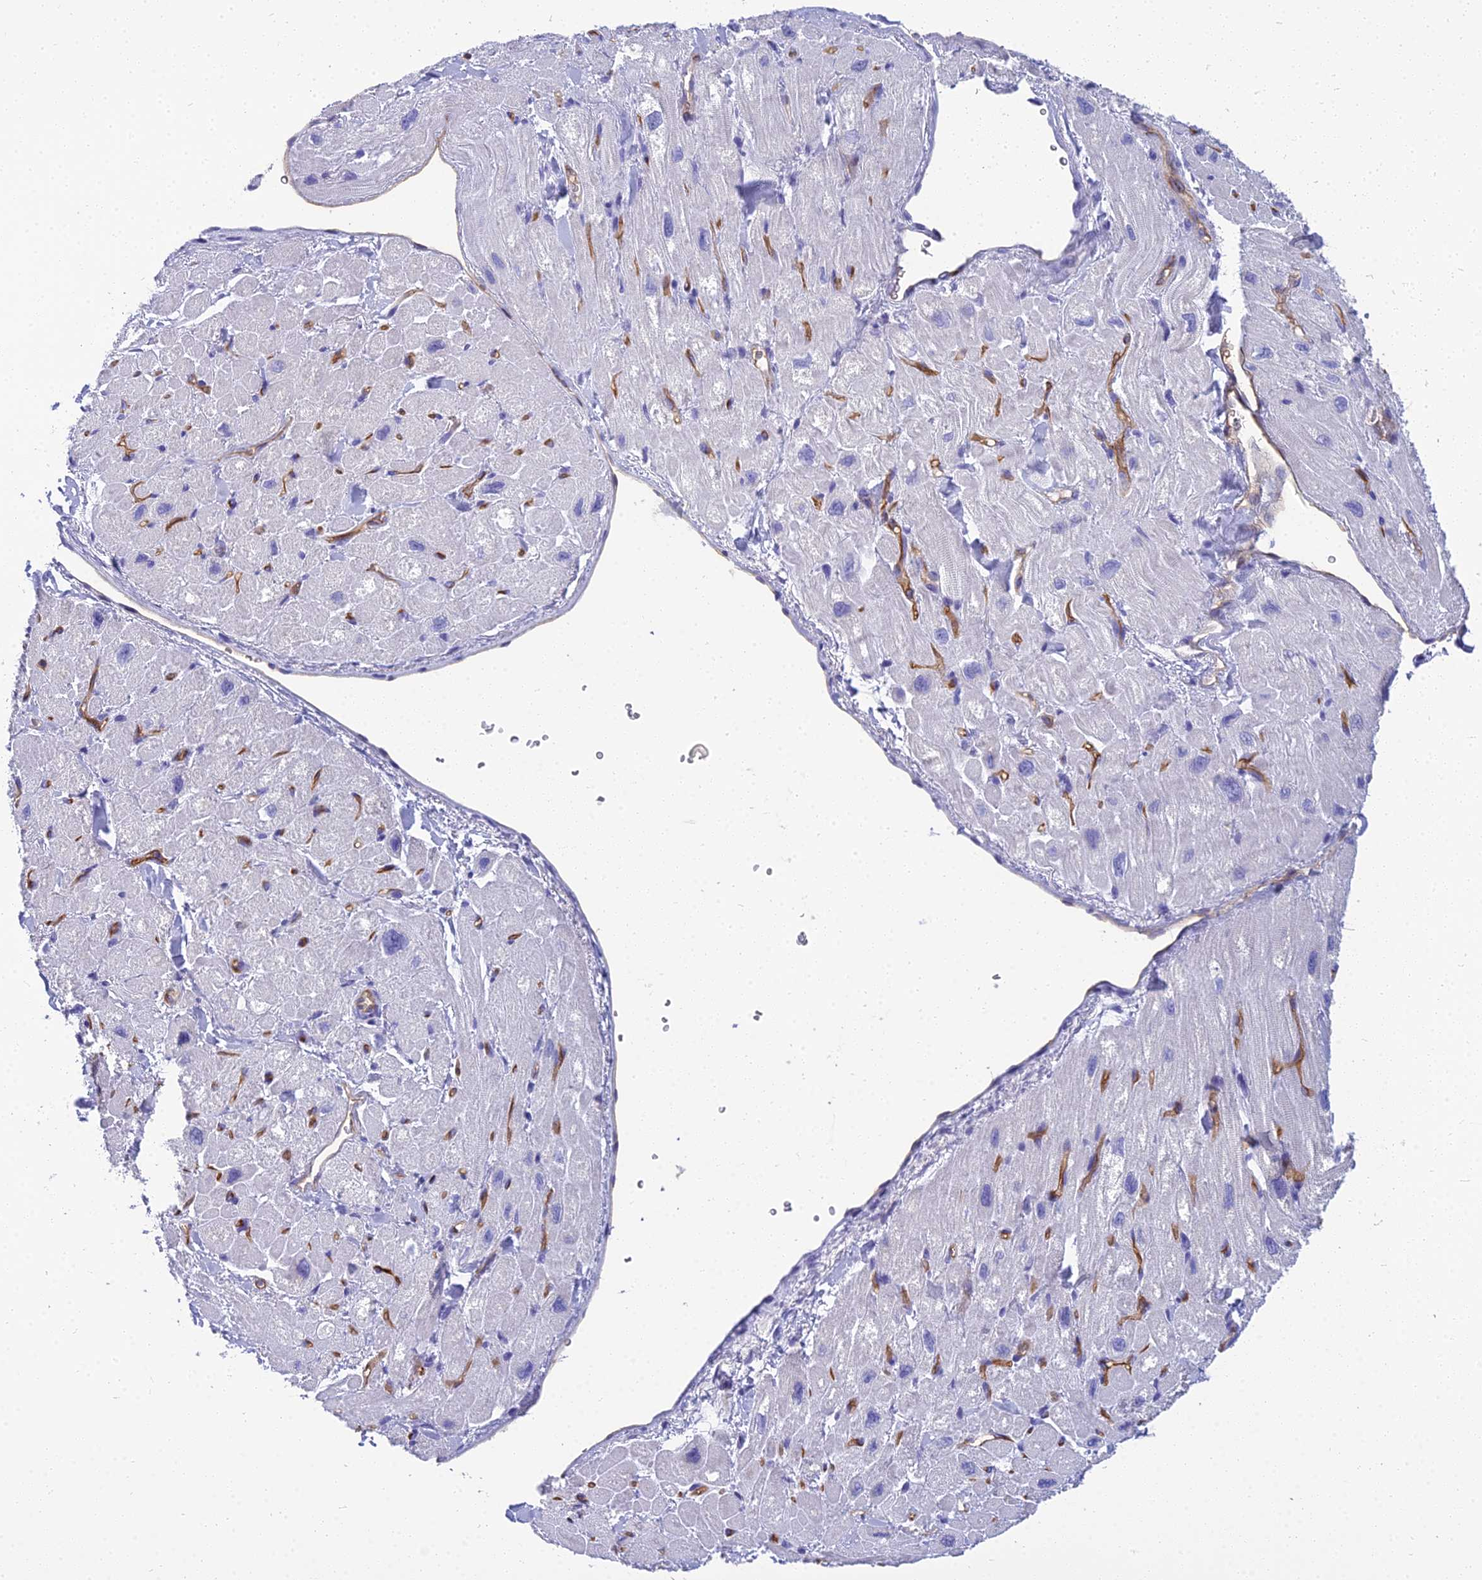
{"staining": {"intensity": "negative", "quantity": "none", "location": "none"}, "tissue": "heart muscle", "cell_type": "Cardiomyocytes", "image_type": "normal", "snomed": [{"axis": "morphology", "description": "Normal tissue, NOS"}, {"axis": "topography", "description": "Heart"}], "caption": "The image reveals no significant staining in cardiomyocytes of heart muscle. The staining was performed using DAB to visualize the protein expression in brown, while the nuclei were stained in blue with hematoxylin (Magnification: 20x).", "gene": "NINJ1", "patient": {"sex": "male", "age": 65}}